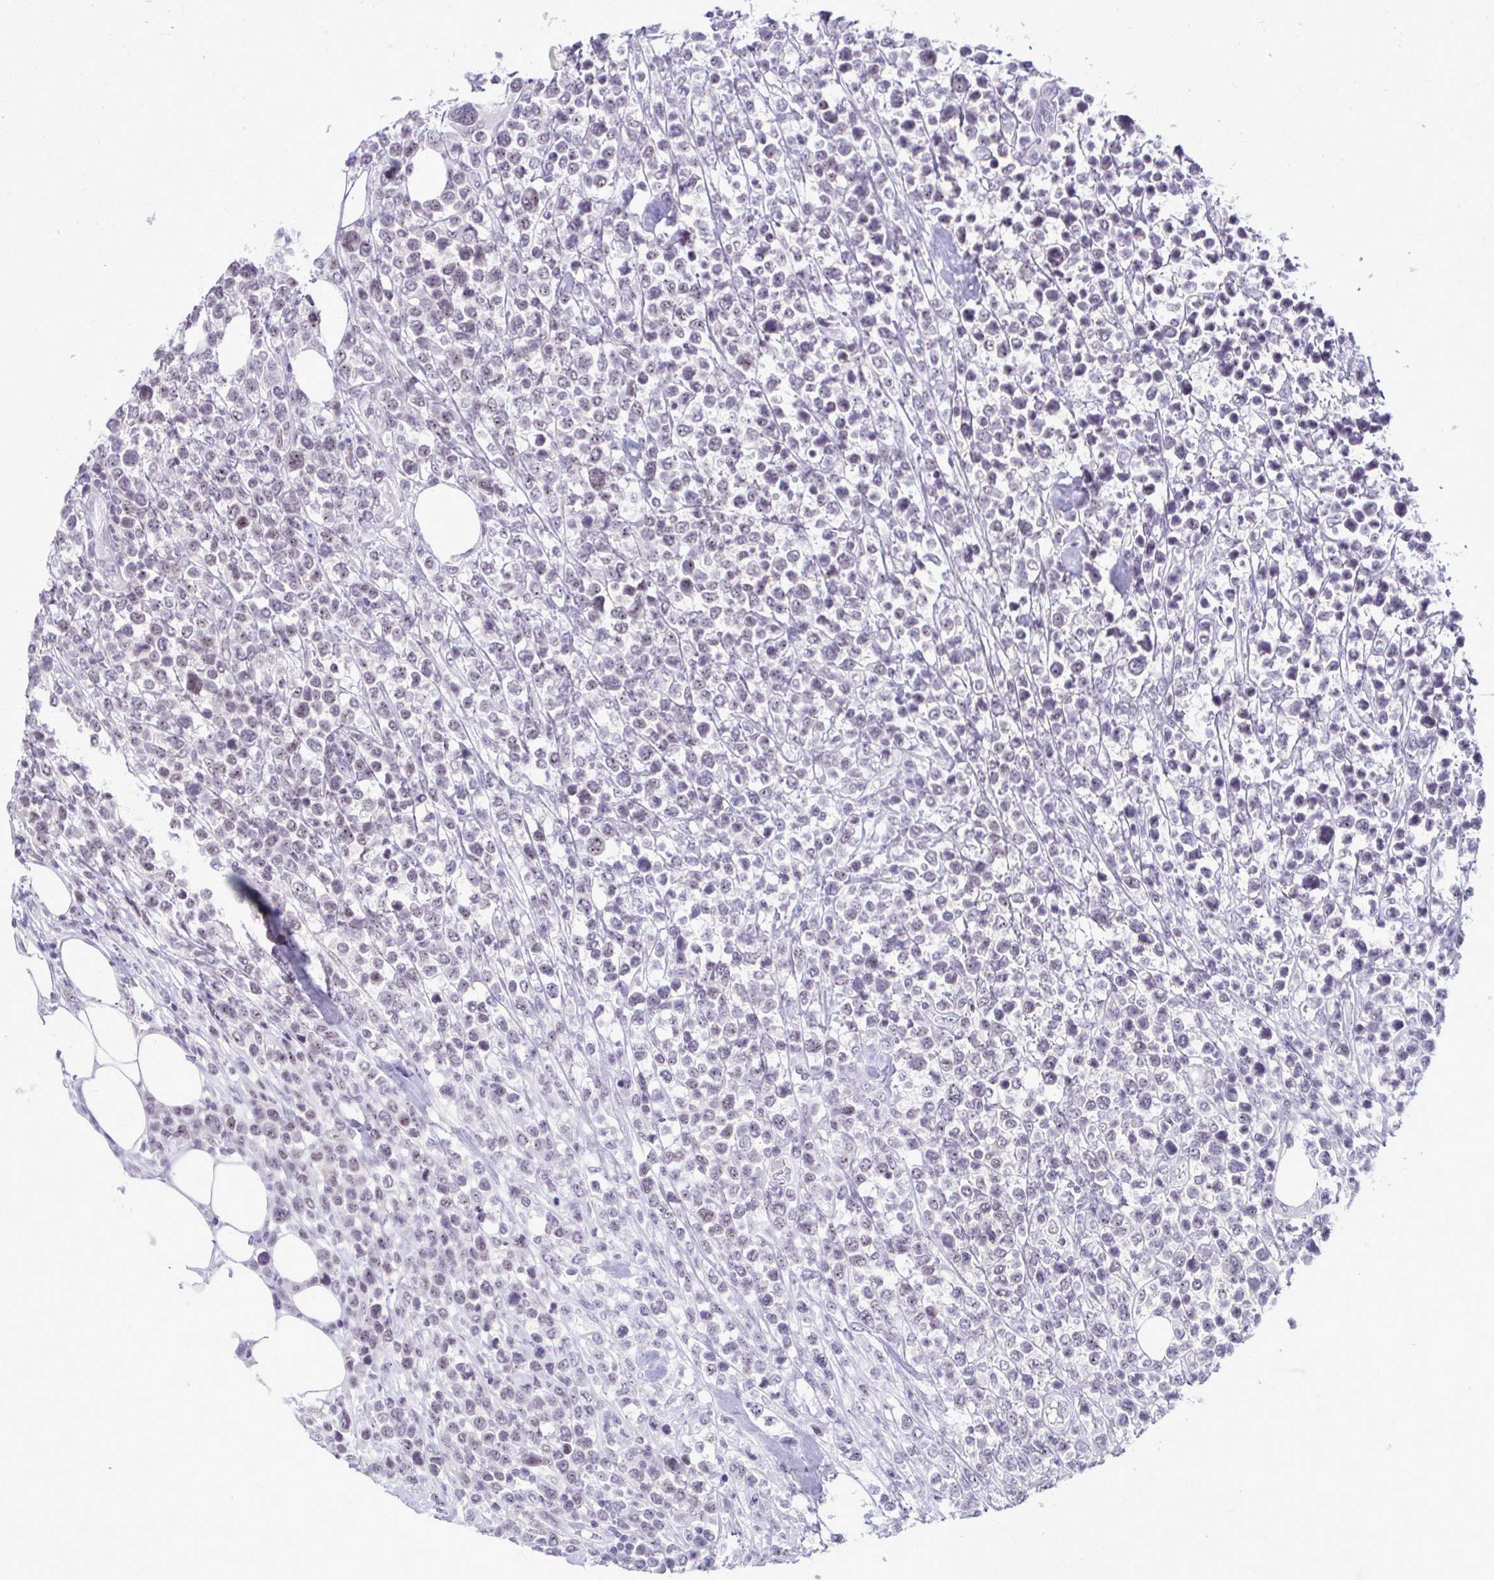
{"staining": {"intensity": "weak", "quantity": "<25%", "location": "nuclear"}, "tissue": "lymphoma", "cell_type": "Tumor cells", "image_type": "cancer", "snomed": [{"axis": "morphology", "description": "Malignant lymphoma, non-Hodgkin's type, High grade"}, {"axis": "topography", "description": "Soft tissue"}], "caption": "This is an immunohistochemistry (IHC) photomicrograph of human high-grade malignant lymphoma, non-Hodgkin's type. There is no positivity in tumor cells.", "gene": "MAF1", "patient": {"sex": "female", "age": 56}}